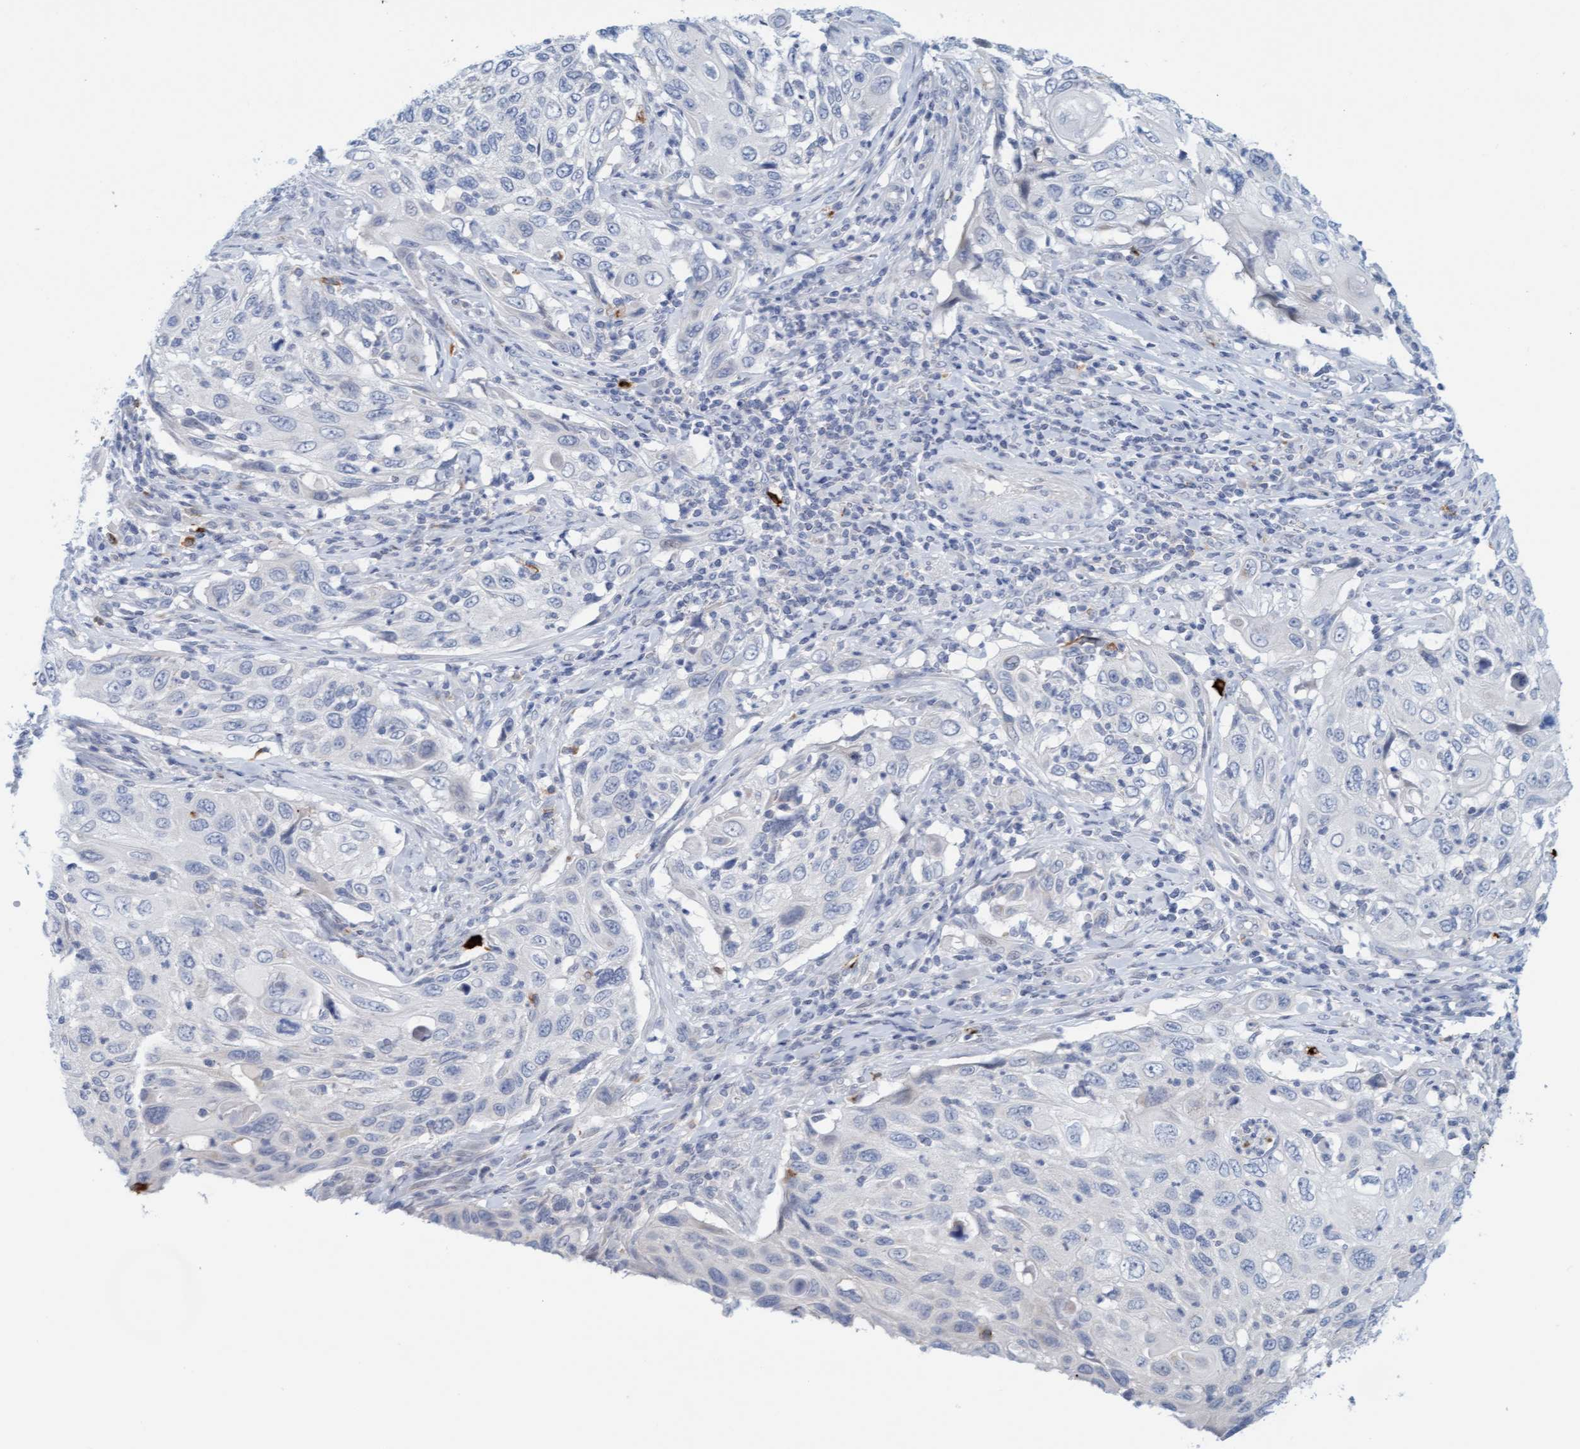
{"staining": {"intensity": "negative", "quantity": "none", "location": "none"}, "tissue": "cervical cancer", "cell_type": "Tumor cells", "image_type": "cancer", "snomed": [{"axis": "morphology", "description": "Squamous cell carcinoma, NOS"}, {"axis": "topography", "description": "Cervix"}], "caption": "High power microscopy image of an IHC image of cervical cancer, revealing no significant expression in tumor cells. (DAB immunohistochemistry with hematoxylin counter stain).", "gene": "CPA3", "patient": {"sex": "female", "age": 70}}